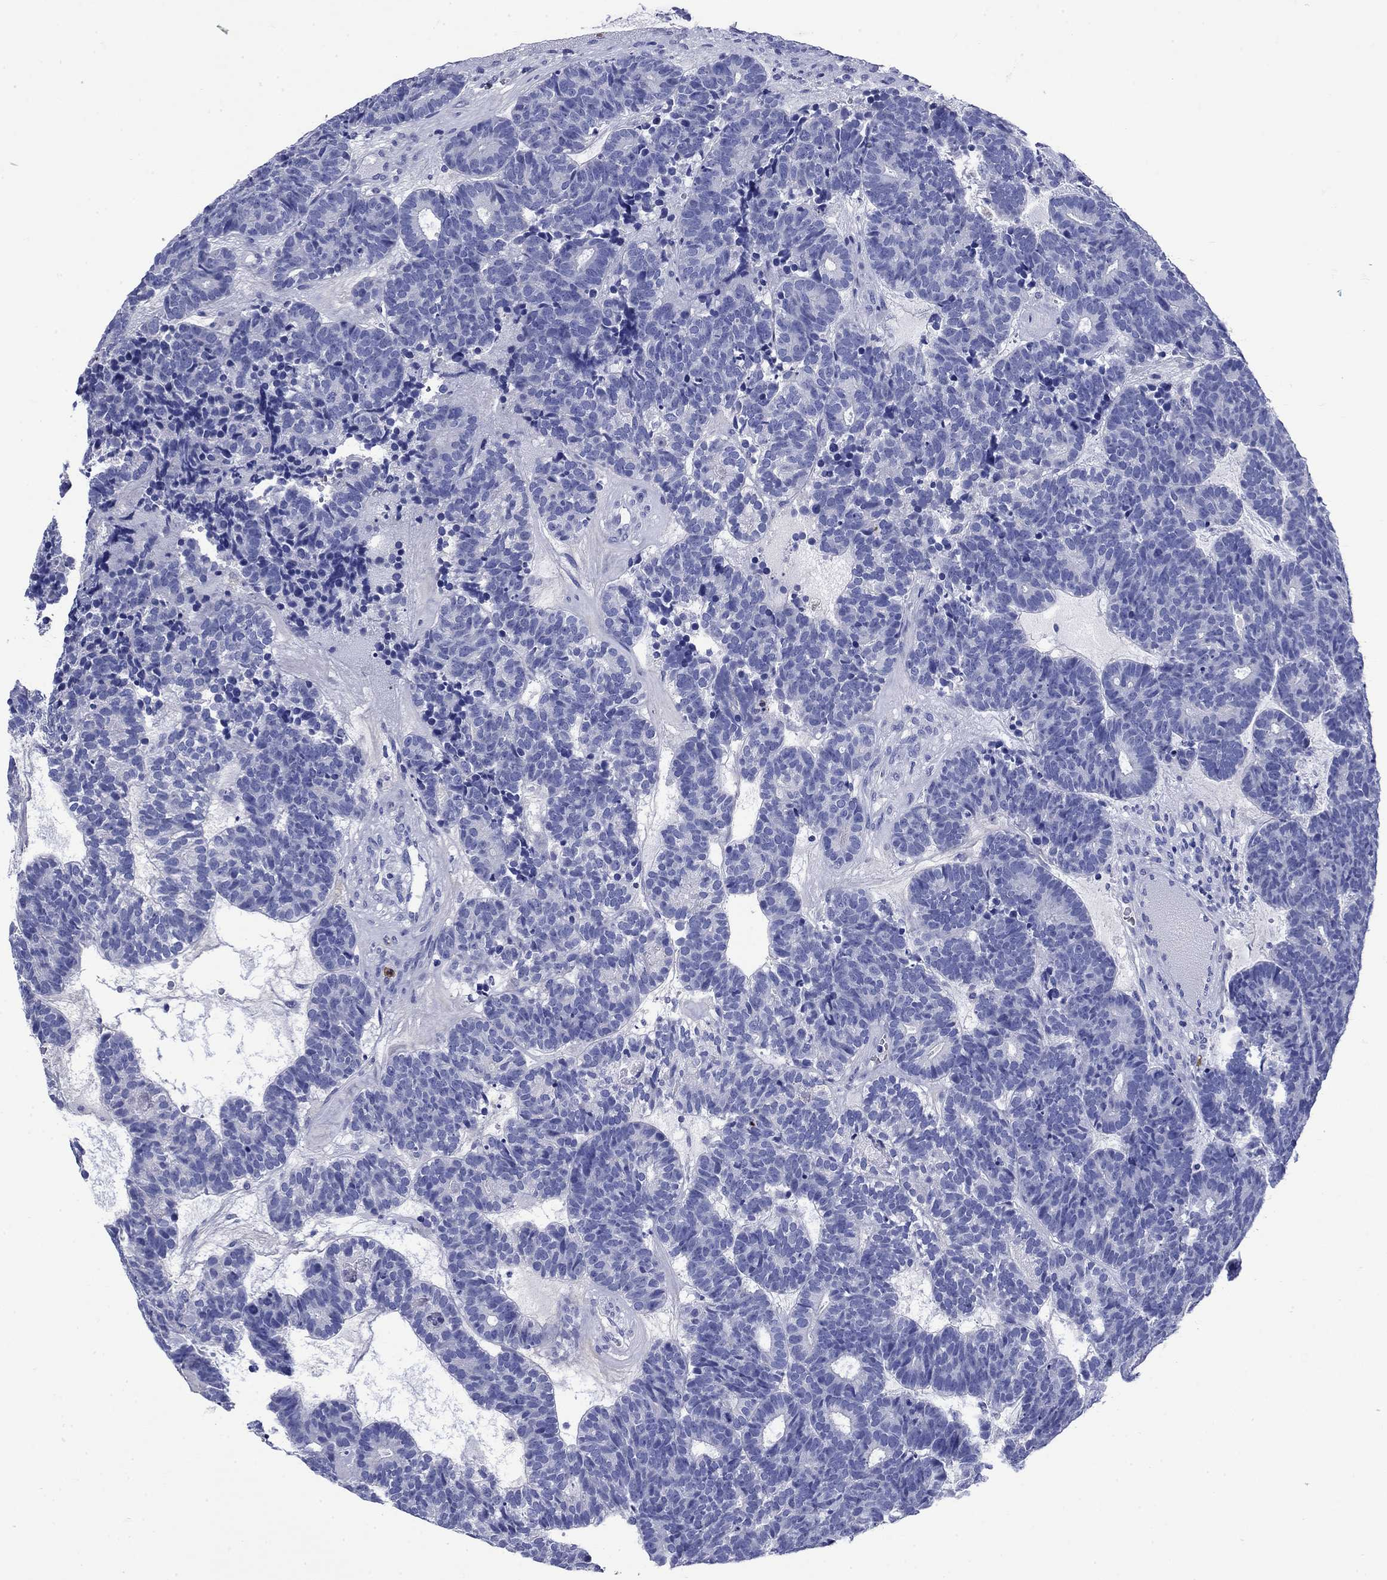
{"staining": {"intensity": "negative", "quantity": "none", "location": "none"}, "tissue": "head and neck cancer", "cell_type": "Tumor cells", "image_type": "cancer", "snomed": [{"axis": "morphology", "description": "Adenocarcinoma, NOS"}, {"axis": "topography", "description": "Head-Neck"}], "caption": "This is an immunohistochemistry (IHC) photomicrograph of head and neck adenocarcinoma. There is no expression in tumor cells.", "gene": "TFR2", "patient": {"sex": "female", "age": 81}}